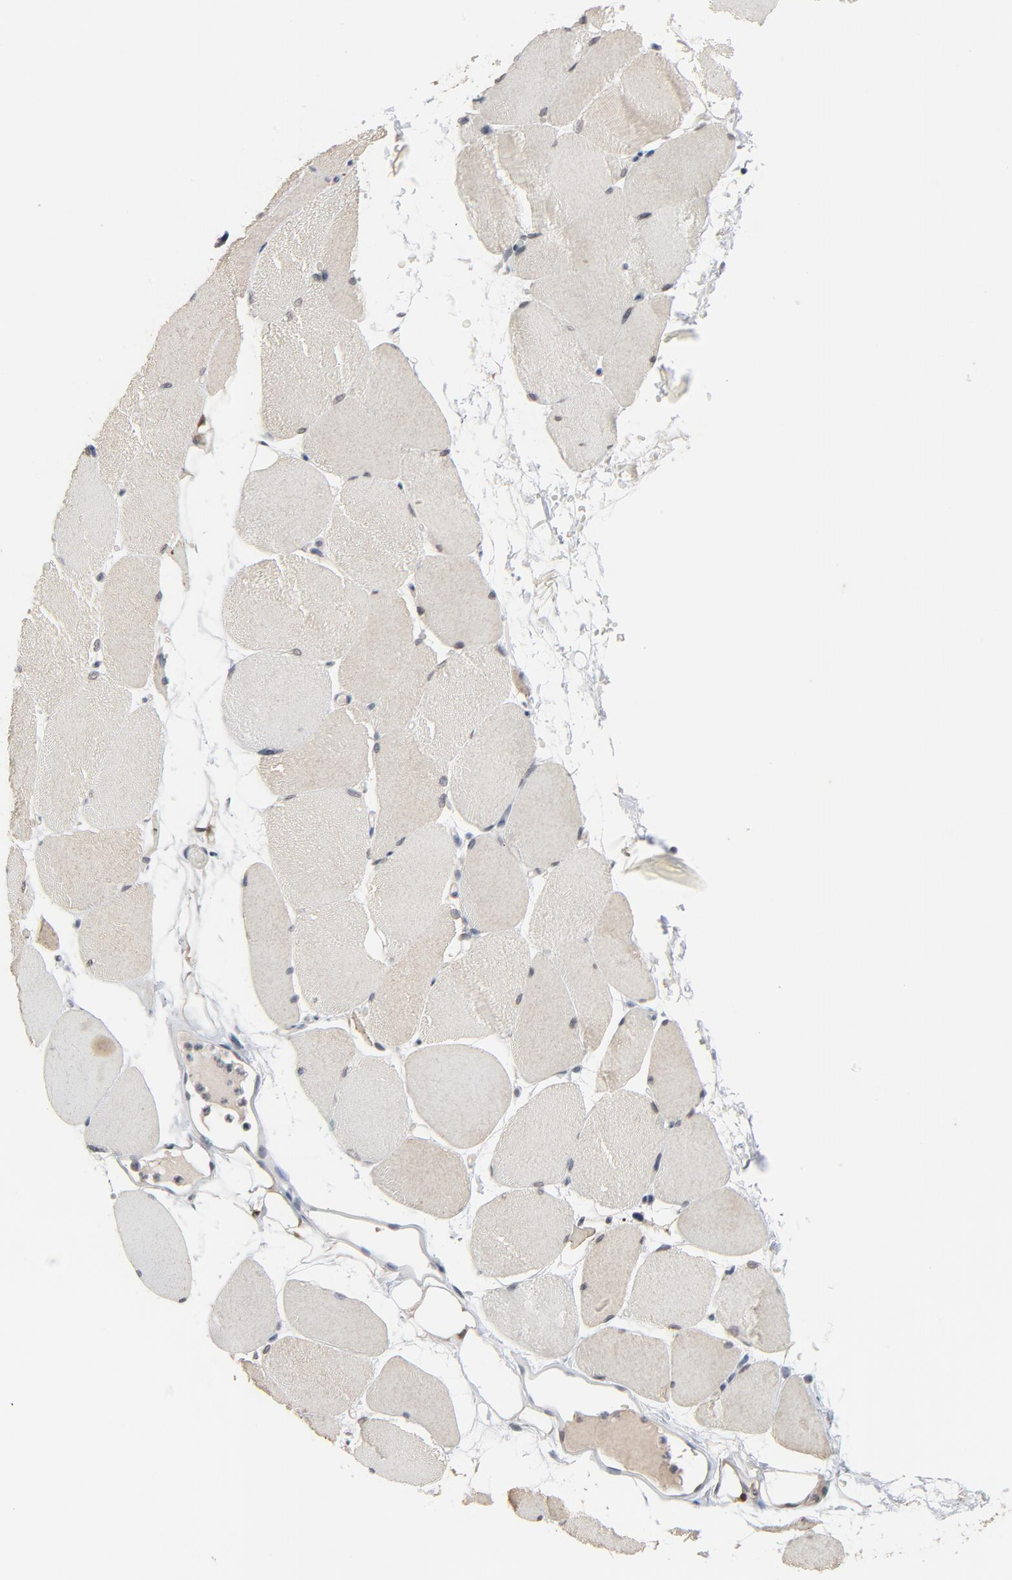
{"staining": {"intensity": "negative", "quantity": "none", "location": "none"}, "tissue": "skeletal muscle", "cell_type": "Myocytes", "image_type": "normal", "snomed": [{"axis": "morphology", "description": "Normal tissue, NOS"}, {"axis": "topography", "description": "Skeletal muscle"}, {"axis": "topography", "description": "Parathyroid gland"}], "caption": "DAB (3,3'-diaminobenzidine) immunohistochemical staining of unremarkable skeletal muscle shows no significant positivity in myocytes. The staining was performed using DAB to visualize the protein expression in brown, while the nuclei were stained in blue with hematoxylin (Magnification: 20x).", "gene": "MT3", "patient": {"sex": "female", "age": 37}}